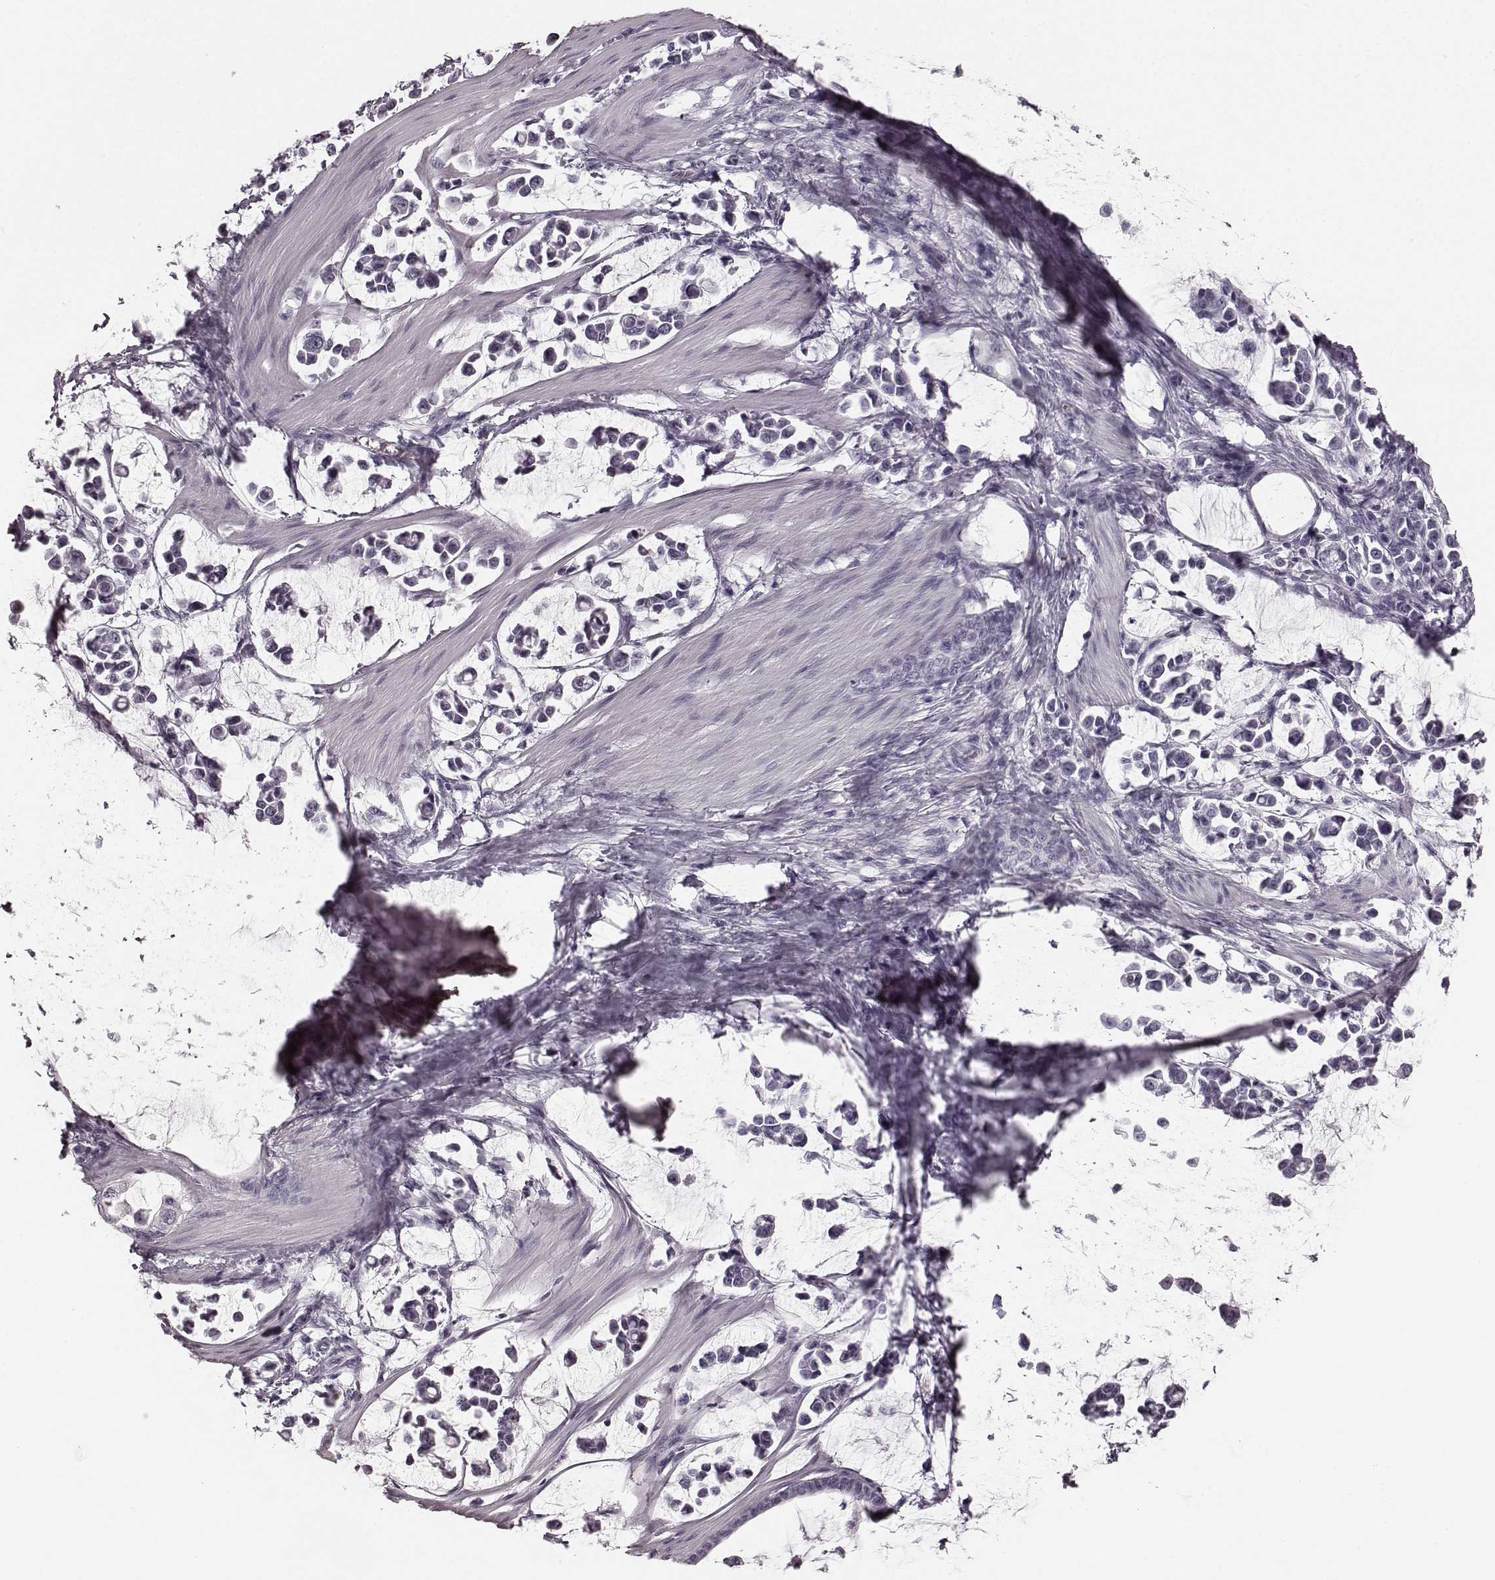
{"staining": {"intensity": "negative", "quantity": "none", "location": "none"}, "tissue": "stomach cancer", "cell_type": "Tumor cells", "image_type": "cancer", "snomed": [{"axis": "morphology", "description": "Adenocarcinoma, NOS"}, {"axis": "topography", "description": "Stomach"}], "caption": "Tumor cells are negative for protein expression in human stomach cancer.", "gene": "TMPRSS15", "patient": {"sex": "male", "age": 82}}